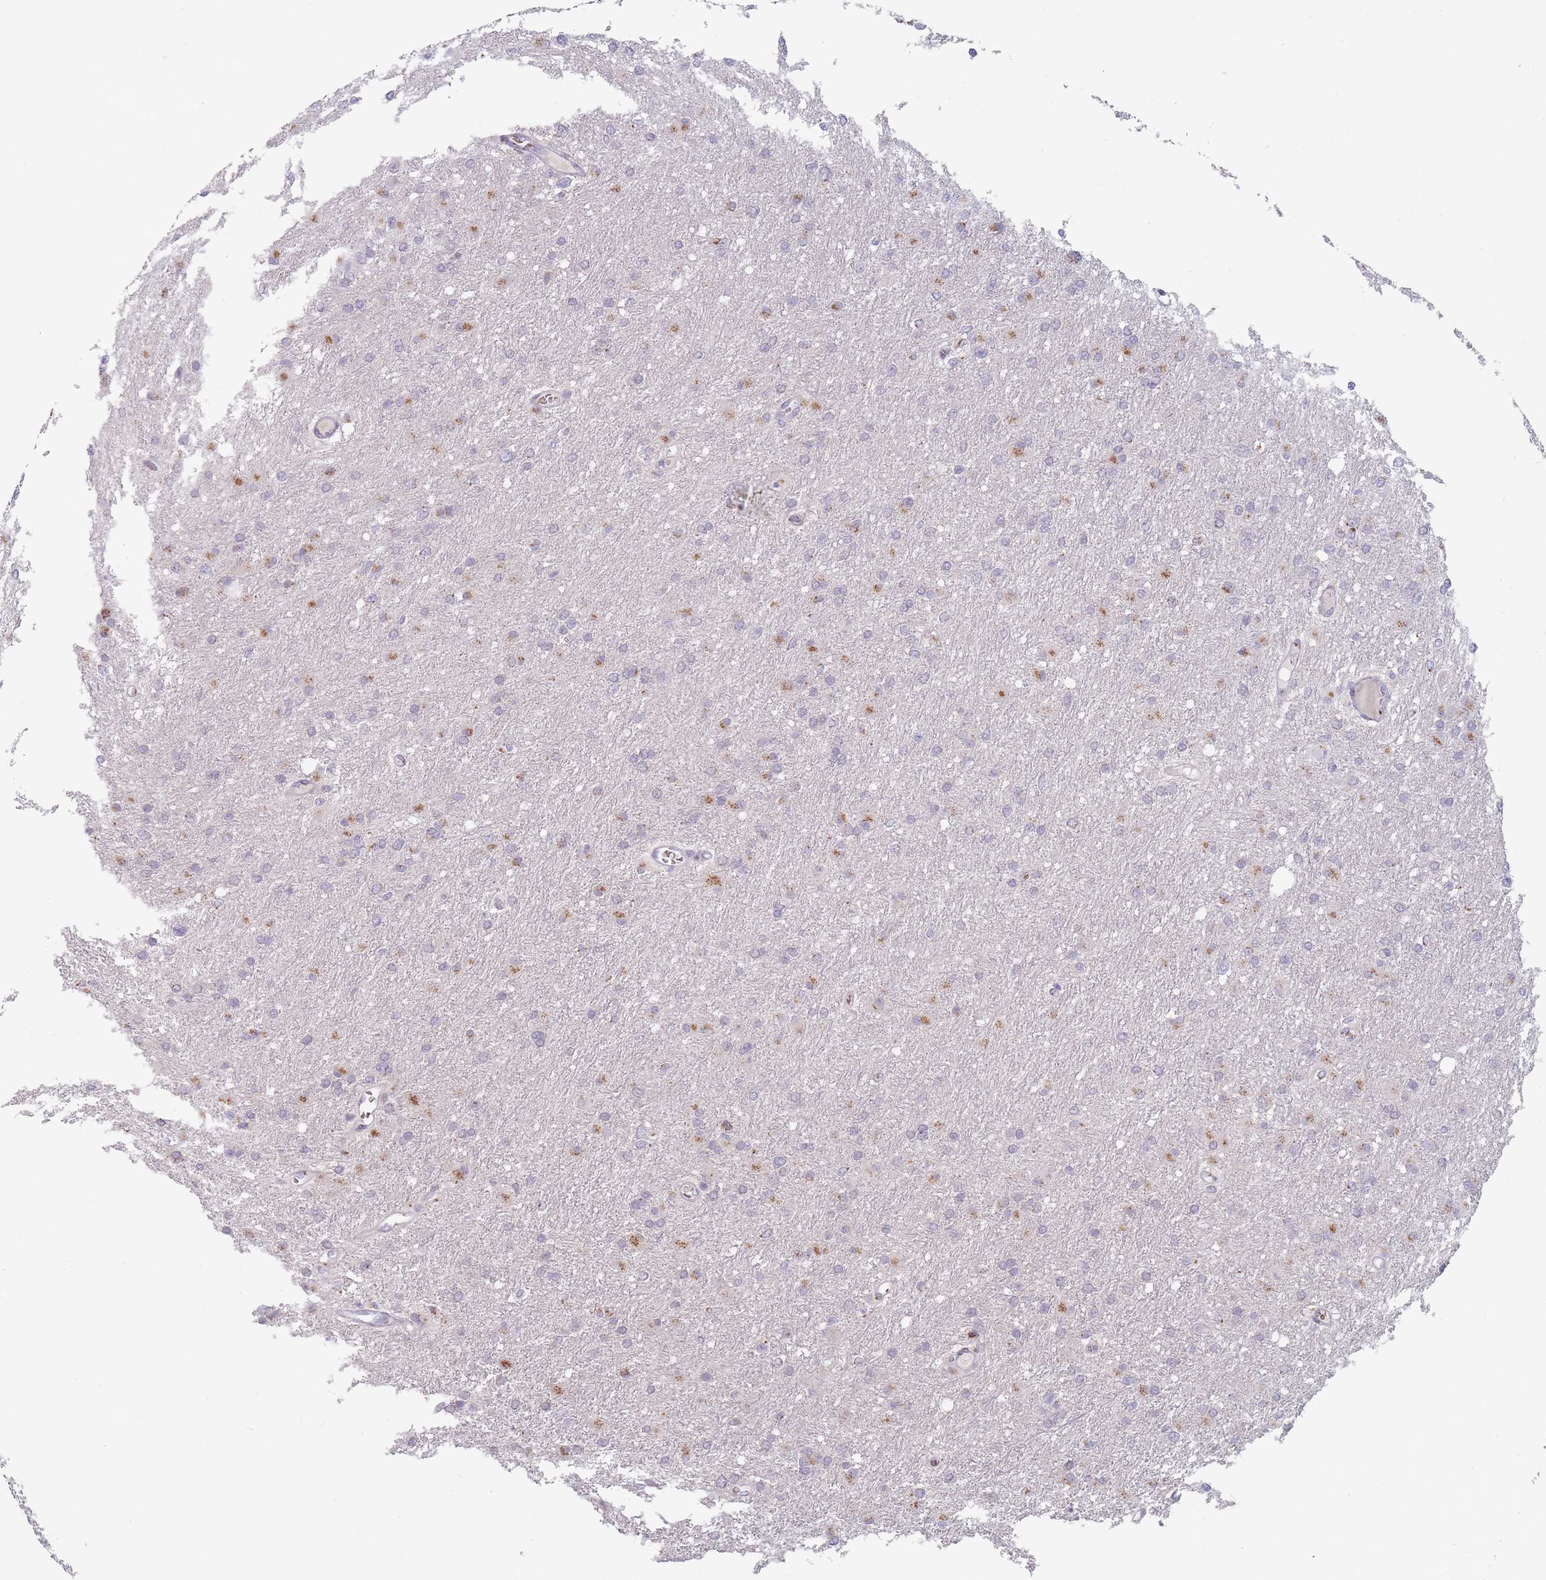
{"staining": {"intensity": "moderate", "quantity": "<25%", "location": "cytoplasmic/membranous"}, "tissue": "glioma", "cell_type": "Tumor cells", "image_type": "cancer", "snomed": [{"axis": "morphology", "description": "Glioma, malignant, High grade"}, {"axis": "topography", "description": "Cerebral cortex"}], "caption": "IHC (DAB (3,3'-diaminobenzidine)) staining of glioma demonstrates moderate cytoplasmic/membranous protein expression in approximately <25% of tumor cells.", "gene": "MAN1B1", "patient": {"sex": "female", "age": 36}}